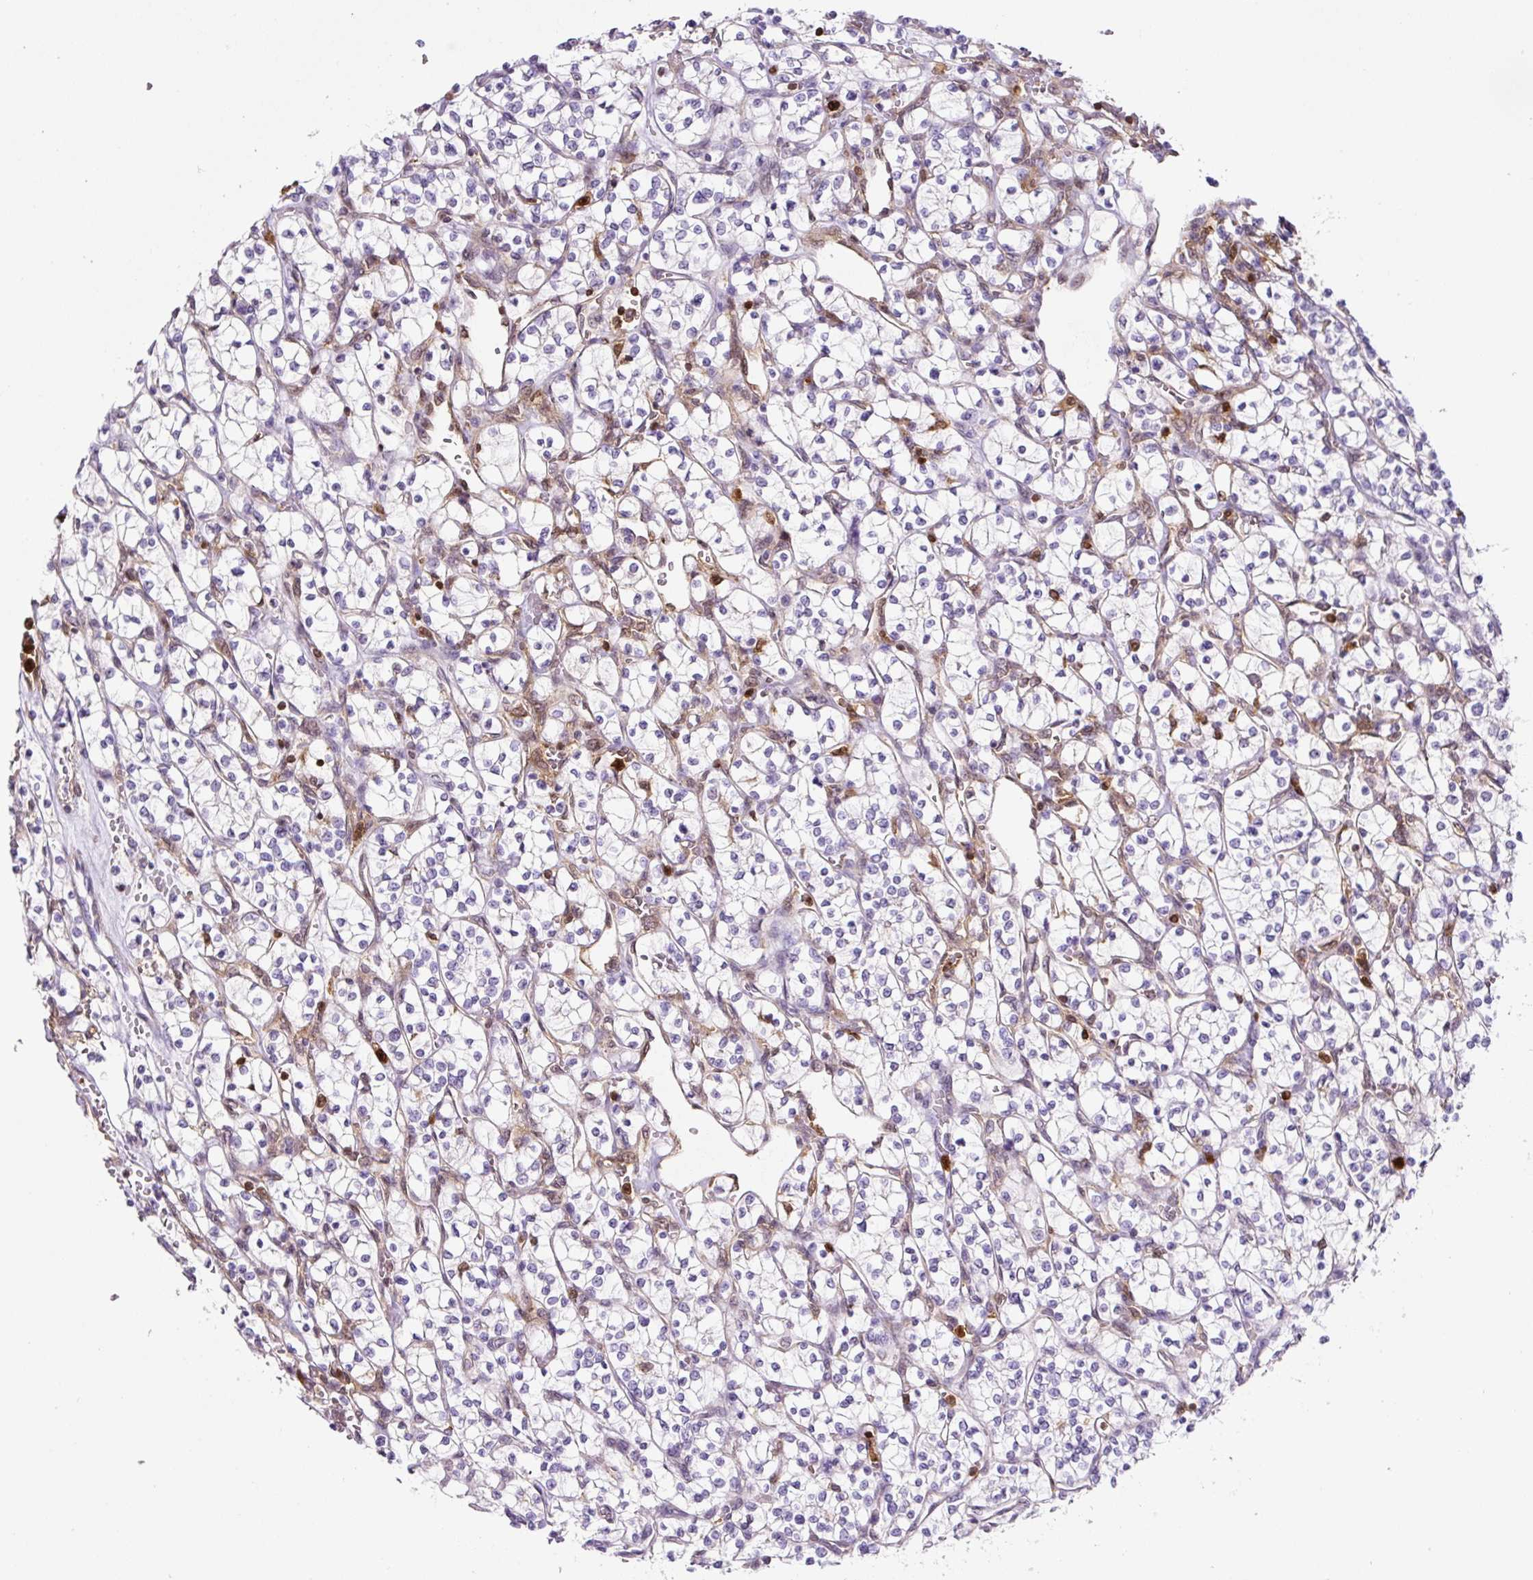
{"staining": {"intensity": "negative", "quantity": "none", "location": "none"}, "tissue": "renal cancer", "cell_type": "Tumor cells", "image_type": "cancer", "snomed": [{"axis": "morphology", "description": "Adenocarcinoma, NOS"}, {"axis": "topography", "description": "Kidney"}], "caption": "Adenocarcinoma (renal) was stained to show a protein in brown. There is no significant expression in tumor cells. (DAB (3,3'-diaminobenzidine) immunohistochemistry (IHC) visualized using brightfield microscopy, high magnification).", "gene": "ANXA1", "patient": {"sex": "female", "age": 64}}